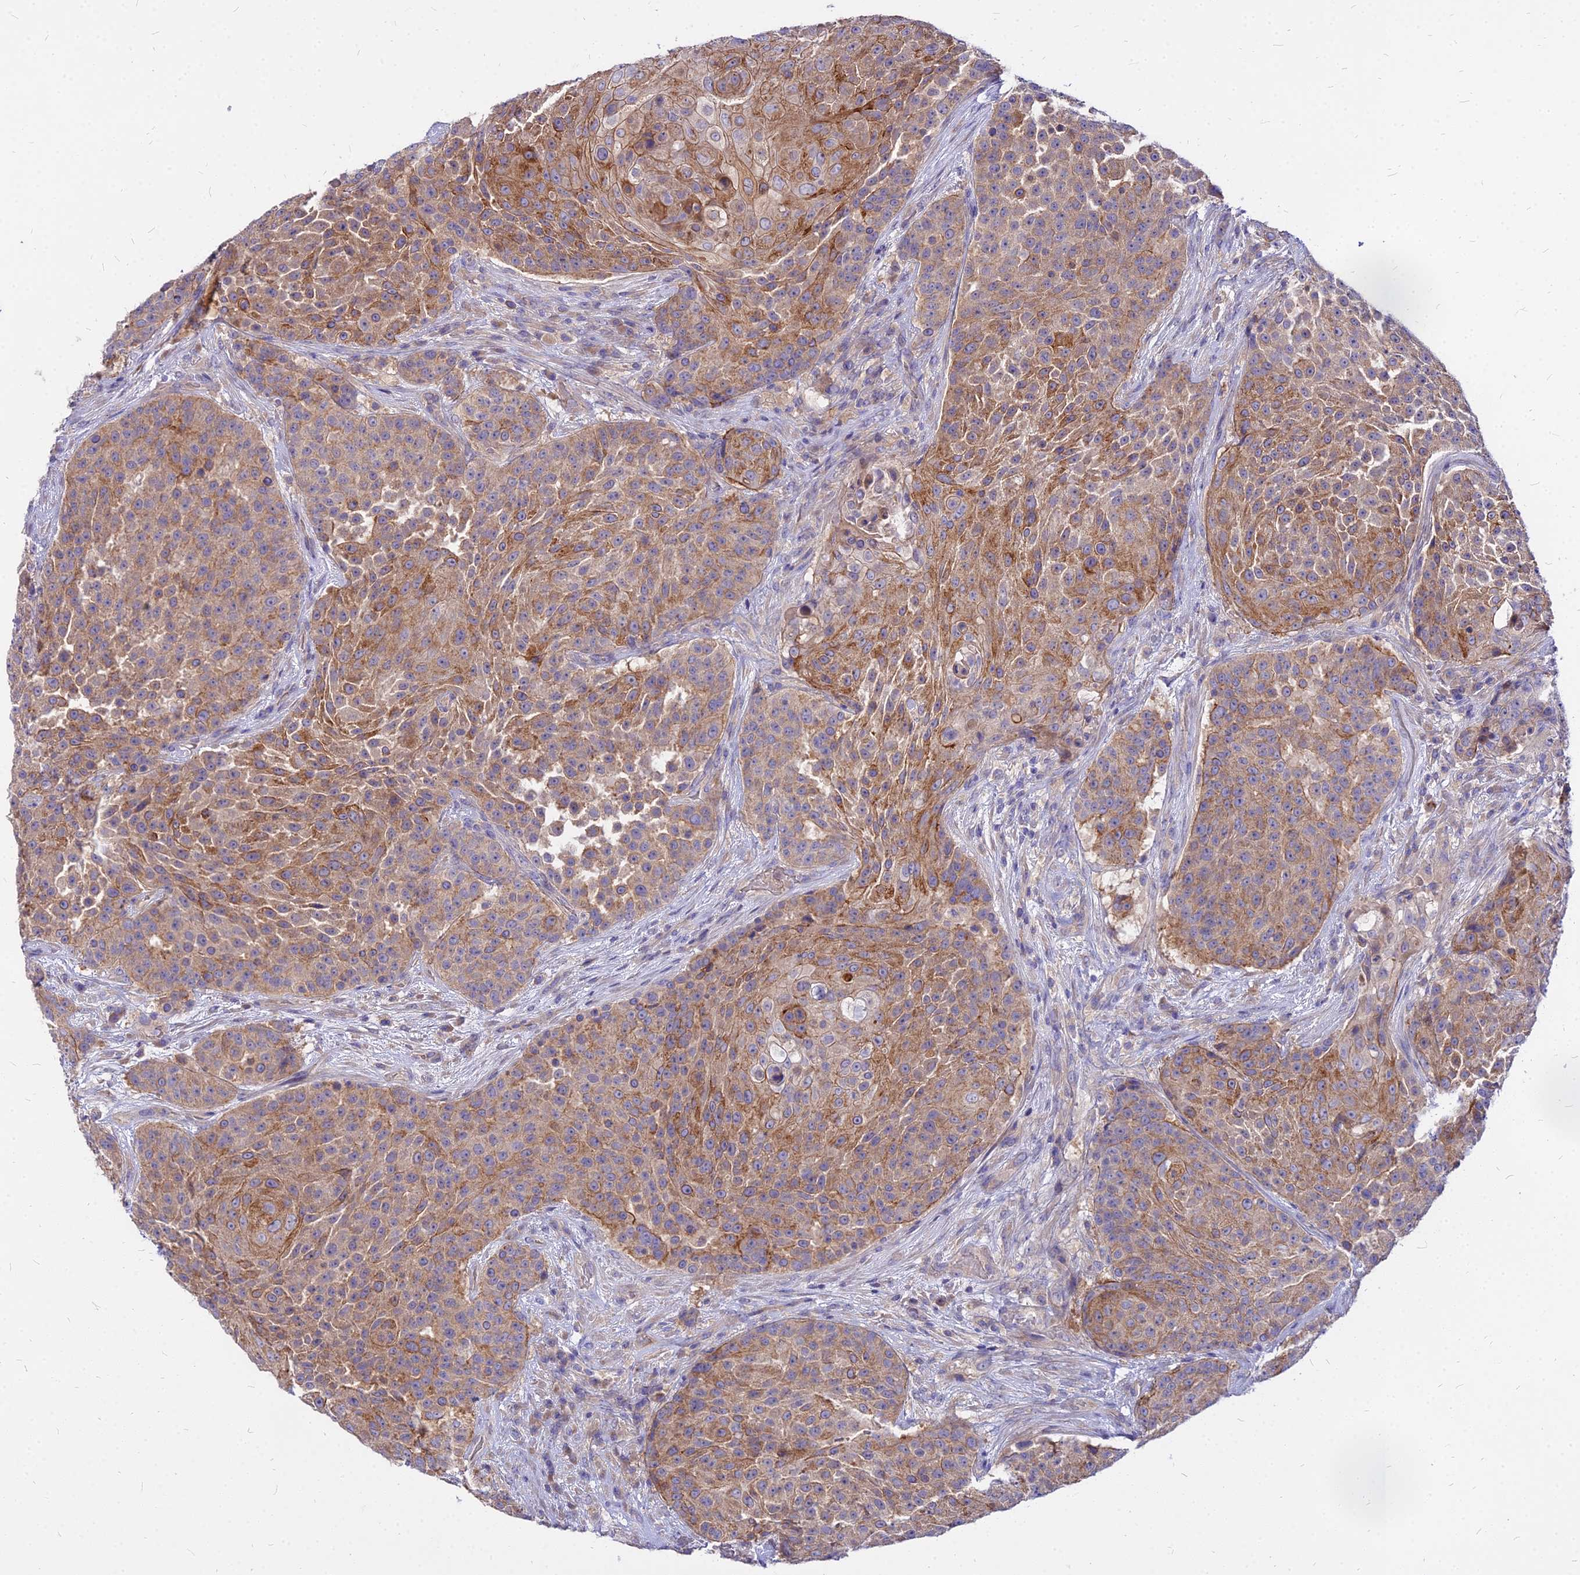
{"staining": {"intensity": "moderate", "quantity": ">75%", "location": "cytoplasmic/membranous"}, "tissue": "urothelial cancer", "cell_type": "Tumor cells", "image_type": "cancer", "snomed": [{"axis": "morphology", "description": "Urothelial carcinoma, High grade"}, {"axis": "topography", "description": "Urinary bladder"}], "caption": "An immunohistochemistry micrograph of neoplastic tissue is shown. Protein staining in brown labels moderate cytoplasmic/membranous positivity in high-grade urothelial carcinoma within tumor cells.", "gene": "COMMD10", "patient": {"sex": "female", "age": 63}}